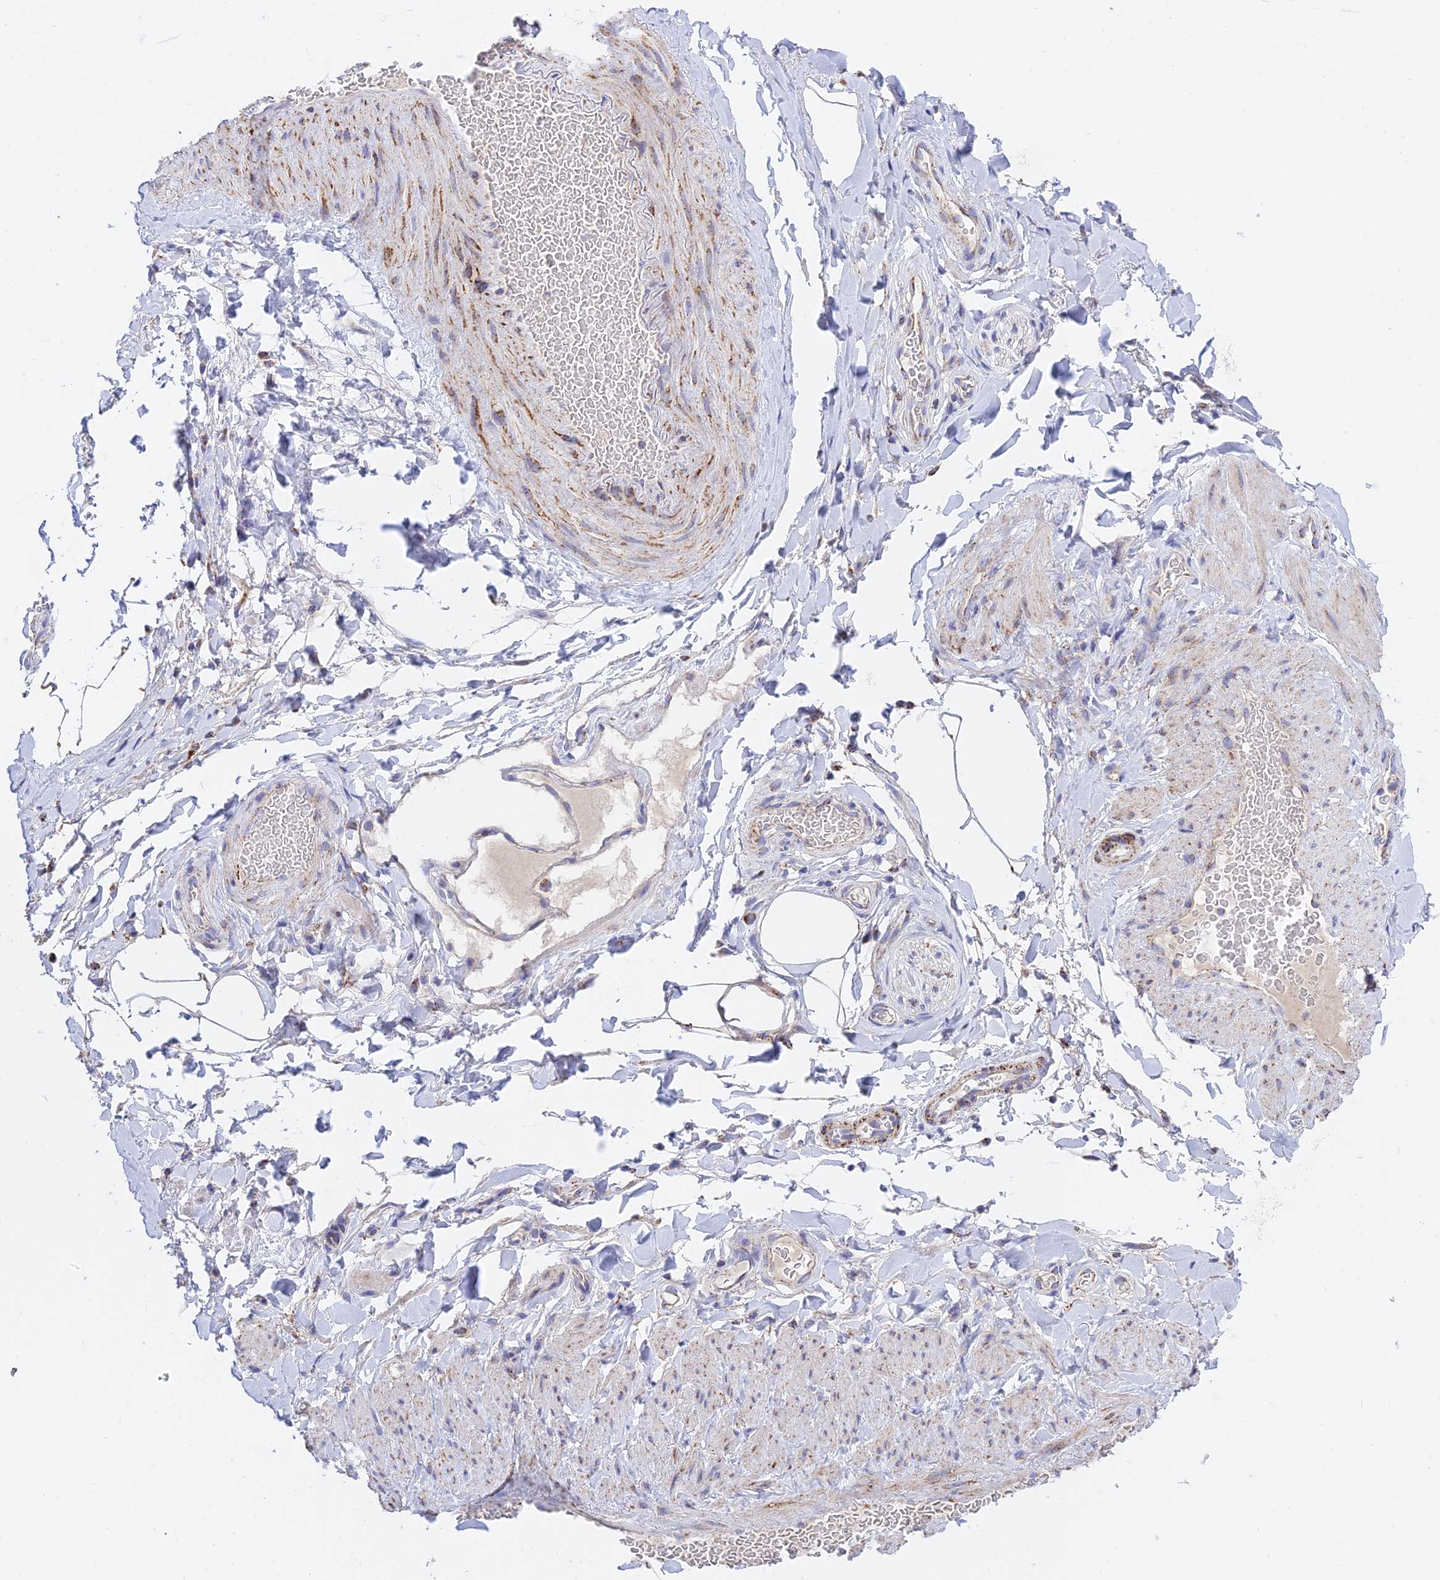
{"staining": {"intensity": "moderate", "quantity": ">75%", "location": "cytoplasmic/membranous"}, "tissue": "adipose tissue", "cell_type": "Adipocytes", "image_type": "normal", "snomed": [{"axis": "morphology", "description": "Normal tissue, NOS"}, {"axis": "topography", "description": "Soft tissue"}, {"axis": "topography", "description": "Vascular tissue"}], "caption": "An IHC micrograph of unremarkable tissue is shown. Protein staining in brown highlights moderate cytoplasmic/membranous positivity in adipose tissue within adipocytes.", "gene": "HSDL2", "patient": {"sex": "male", "age": 54}}